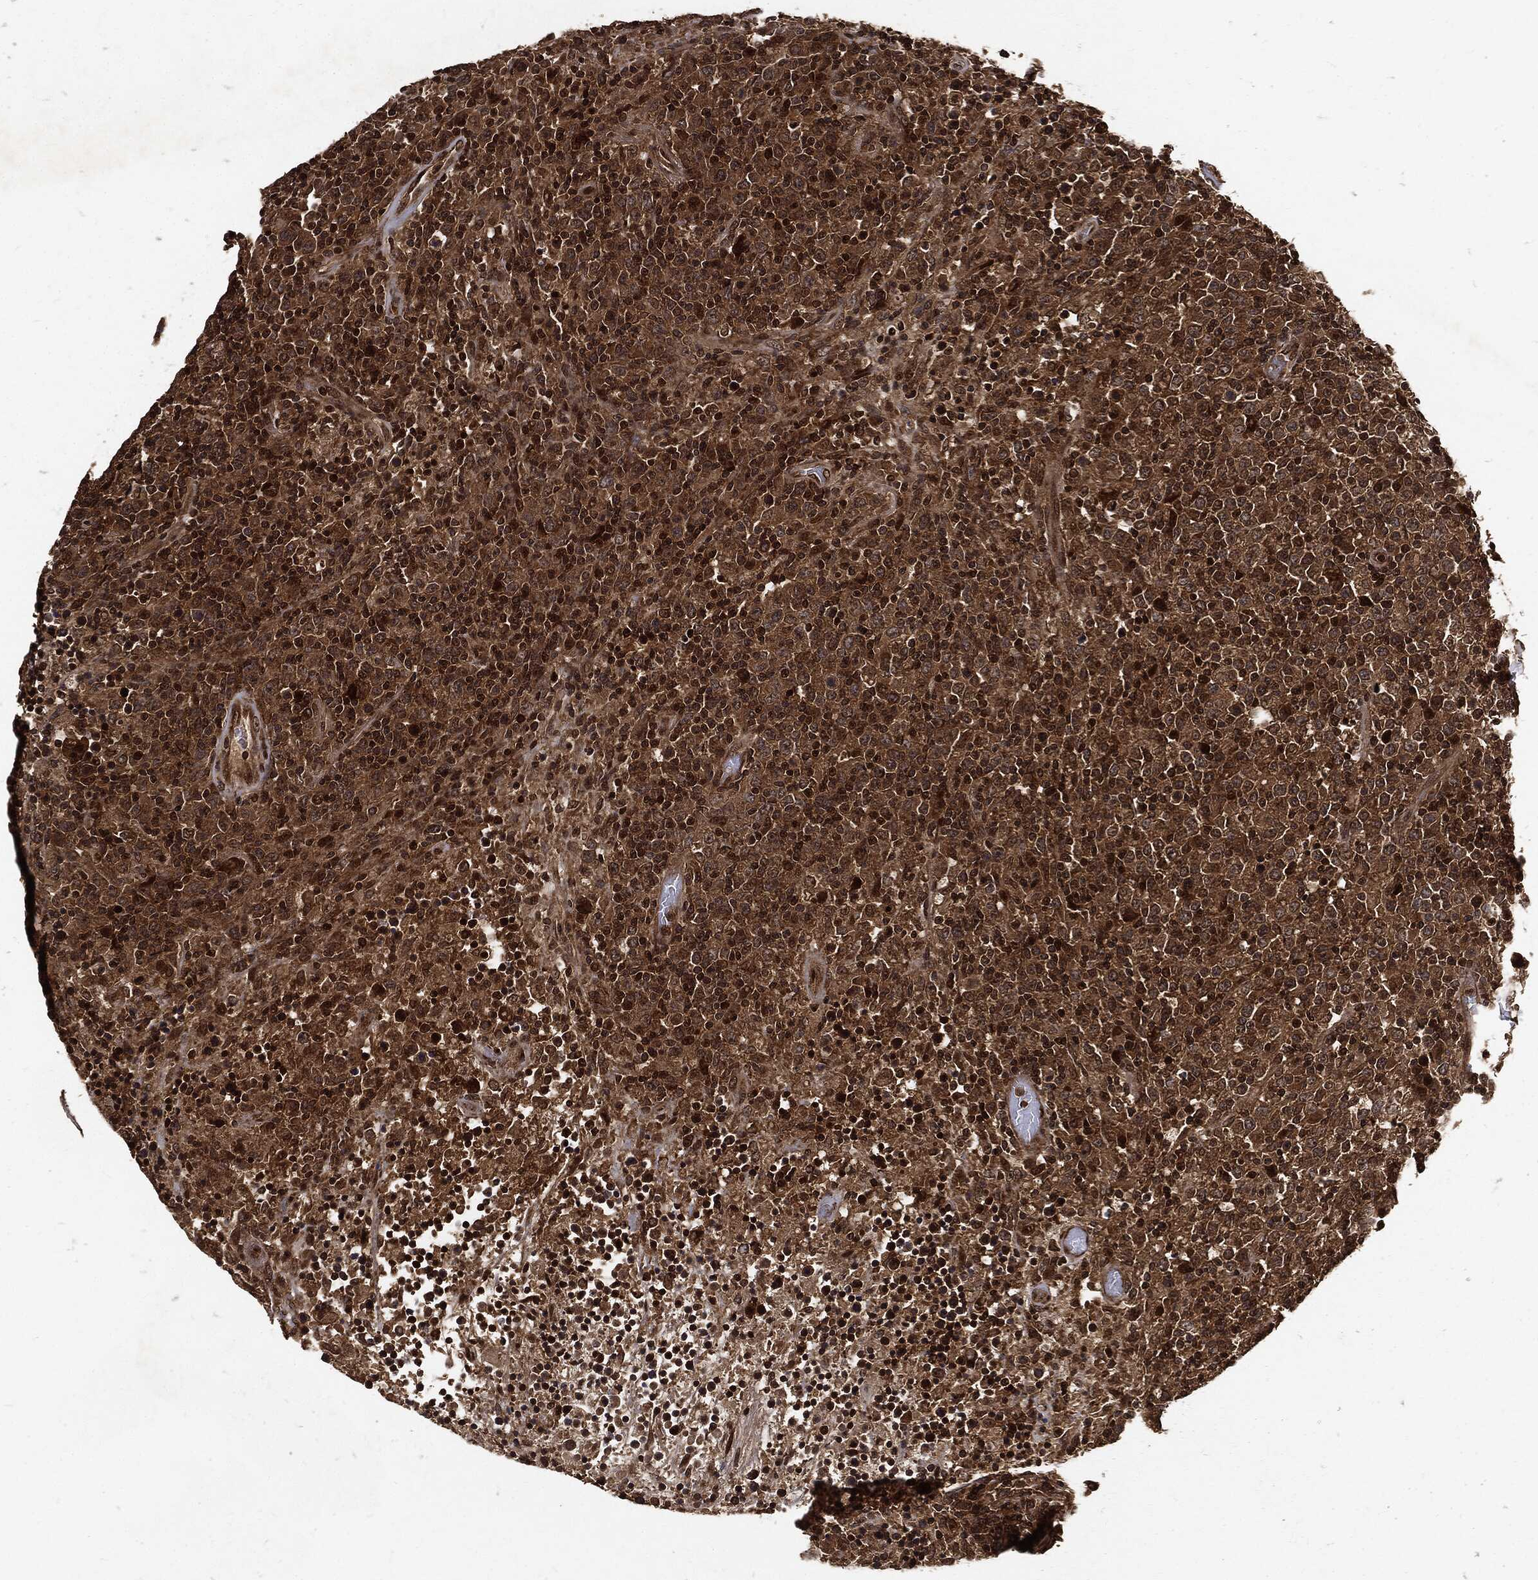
{"staining": {"intensity": "moderate", "quantity": ">75%", "location": "cytoplasmic/membranous,nuclear"}, "tissue": "lymphoma", "cell_type": "Tumor cells", "image_type": "cancer", "snomed": [{"axis": "morphology", "description": "Malignant lymphoma, non-Hodgkin's type, High grade"}, {"axis": "topography", "description": "Lung"}], "caption": "Immunohistochemistry staining of malignant lymphoma, non-Hodgkin's type (high-grade), which demonstrates medium levels of moderate cytoplasmic/membranous and nuclear positivity in about >75% of tumor cells indicating moderate cytoplasmic/membranous and nuclear protein expression. The staining was performed using DAB (3,3'-diaminobenzidine) (brown) for protein detection and nuclei were counterstained in hematoxylin (blue).", "gene": "ZNF226", "patient": {"sex": "male", "age": 79}}